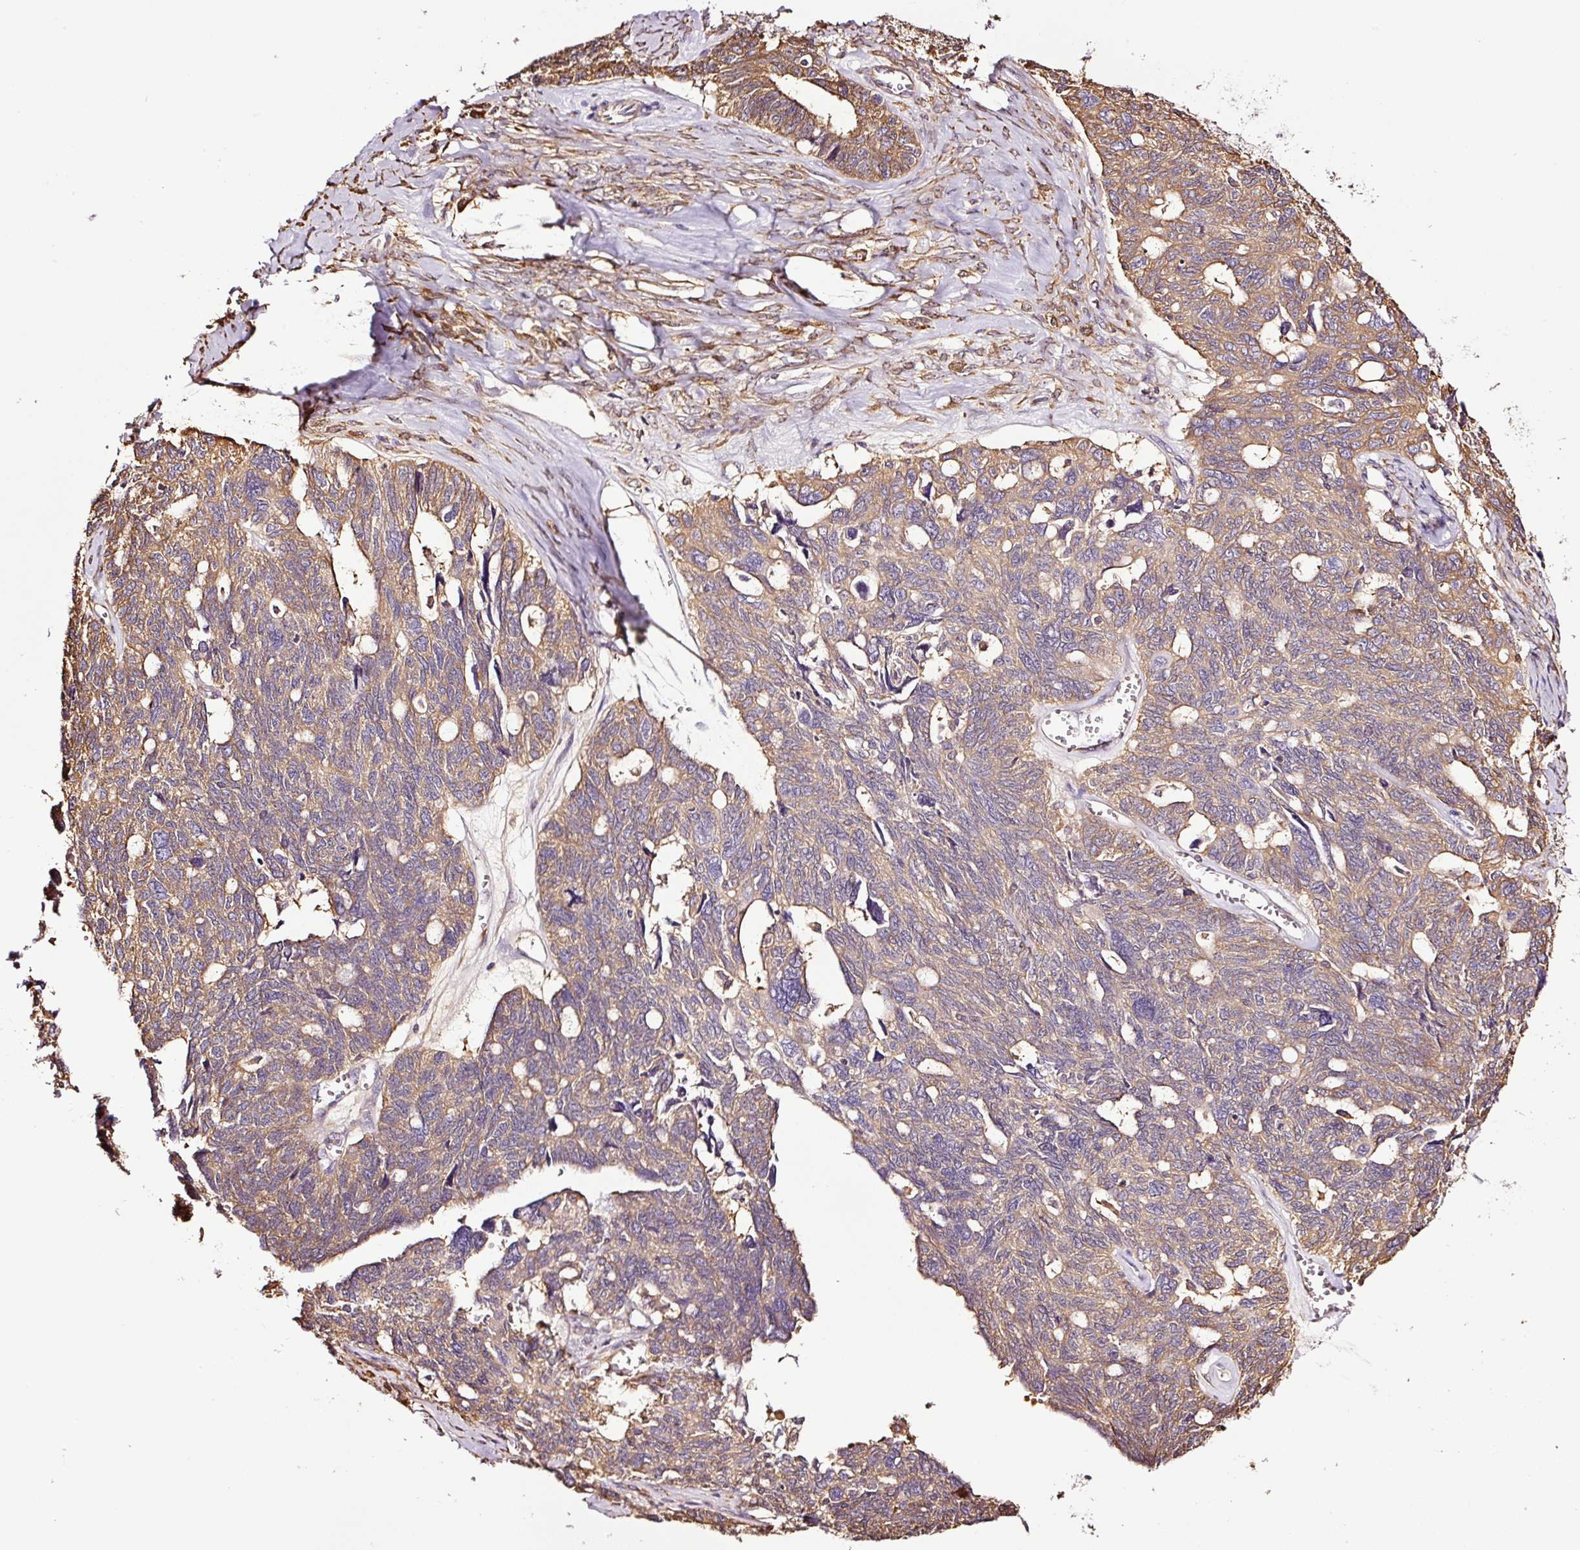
{"staining": {"intensity": "moderate", "quantity": "25%-75%", "location": "cytoplasmic/membranous"}, "tissue": "ovarian cancer", "cell_type": "Tumor cells", "image_type": "cancer", "snomed": [{"axis": "morphology", "description": "Cystadenocarcinoma, serous, NOS"}, {"axis": "topography", "description": "Ovary"}], "caption": "Immunohistochemistry (IHC) of human ovarian cancer shows medium levels of moderate cytoplasmic/membranous expression in about 25%-75% of tumor cells. Ihc stains the protein of interest in brown and the nuclei are stained blue.", "gene": "METAP1", "patient": {"sex": "female", "age": 79}}